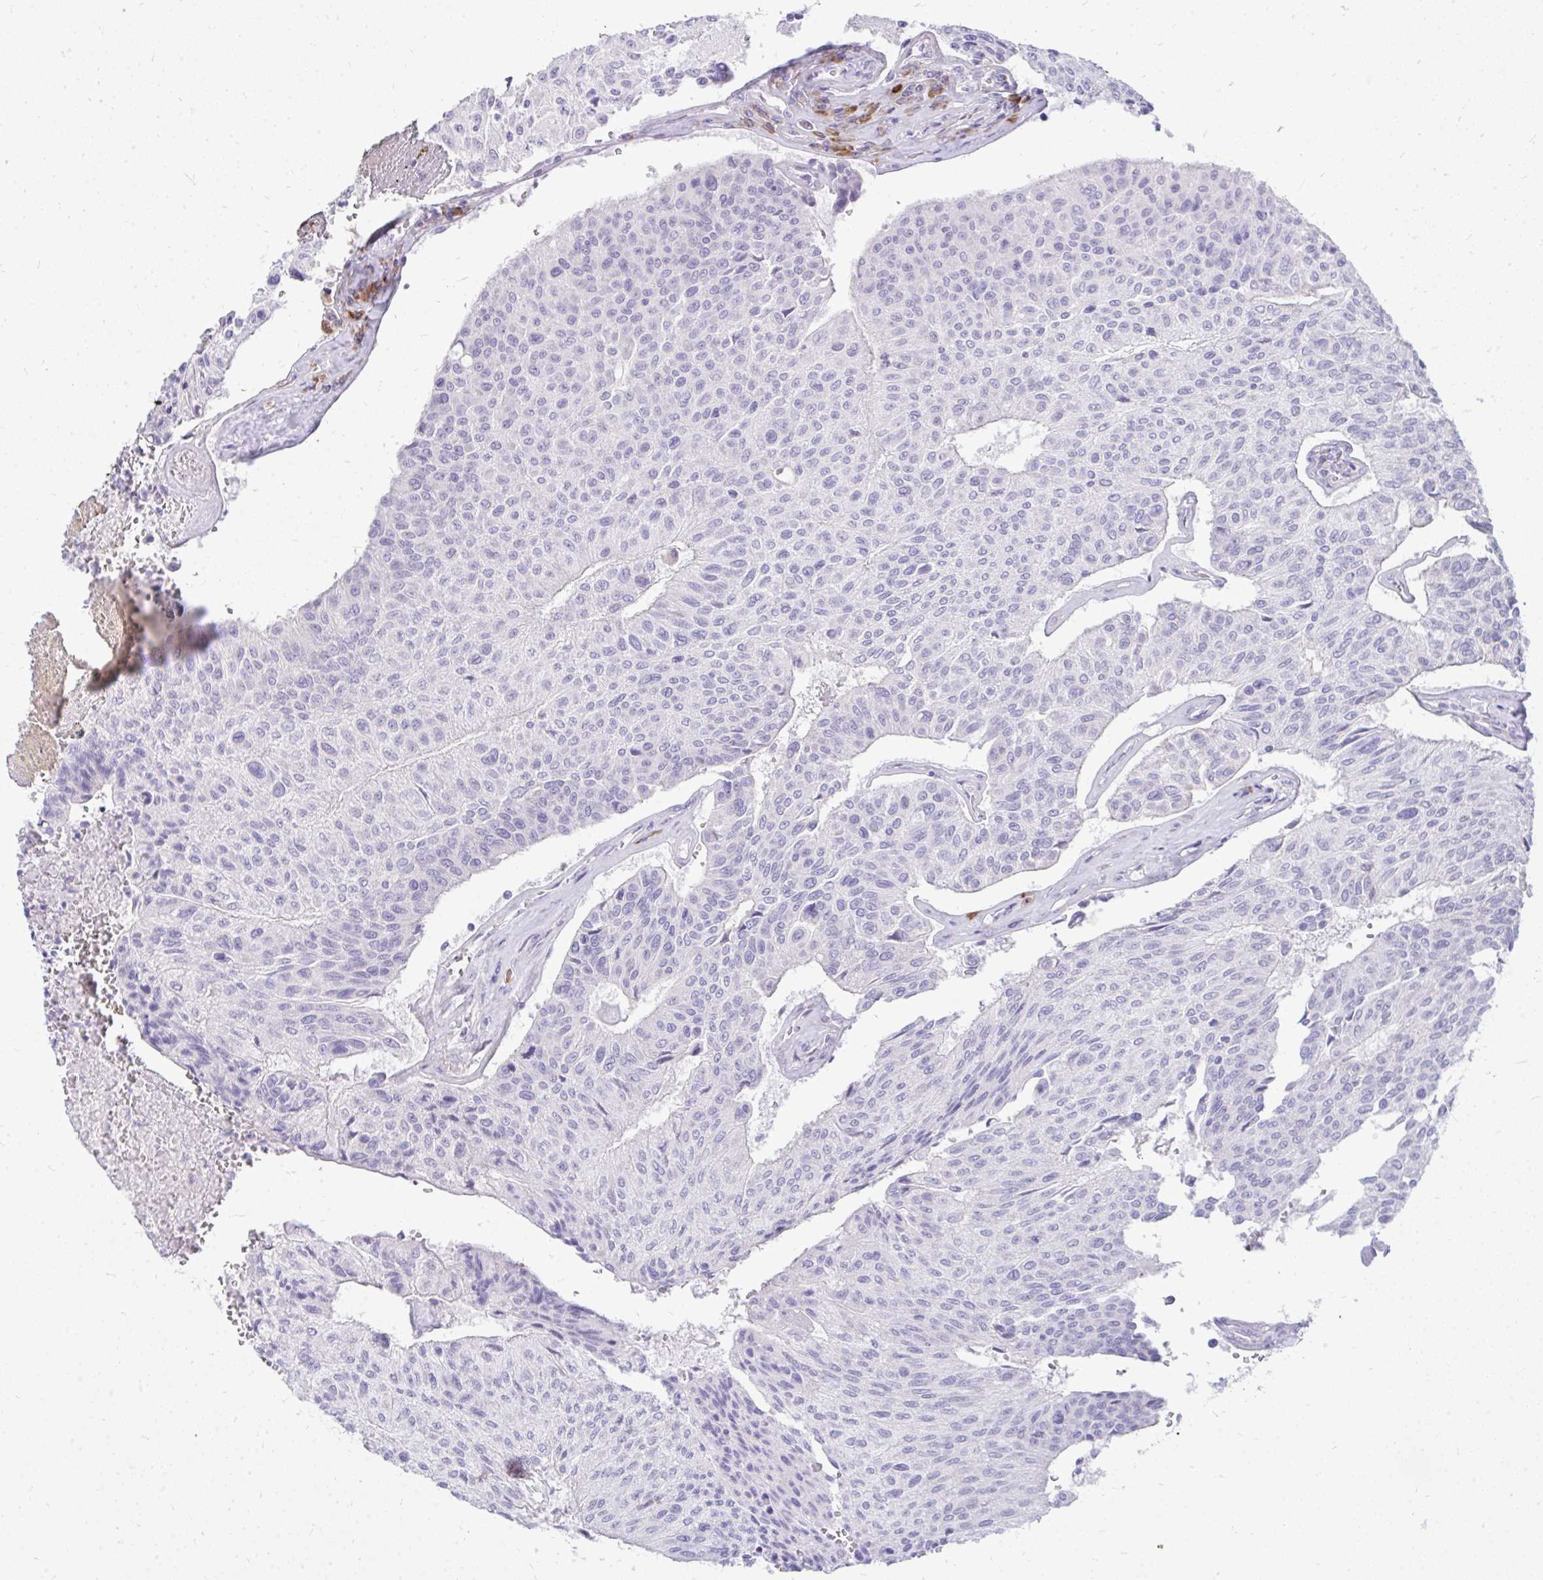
{"staining": {"intensity": "weak", "quantity": "<25%", "location": "cytoplasmic/membranous"}, "tissue": "urothelial cancer", "cell_type": "Tumor cells", "image_type": "cancer", "snomed": [{"axis": "morphology", "description": "Urothelial carcinoma, High grade"}, {"axis": "topography", "description": "Urinary bladder"}], "caption": "Tumor cells show no significant protein expression in high-grade urothelial carcinoma.", "gene": "TSPEAR", "patient": {"sex": "male", "age": 66}}